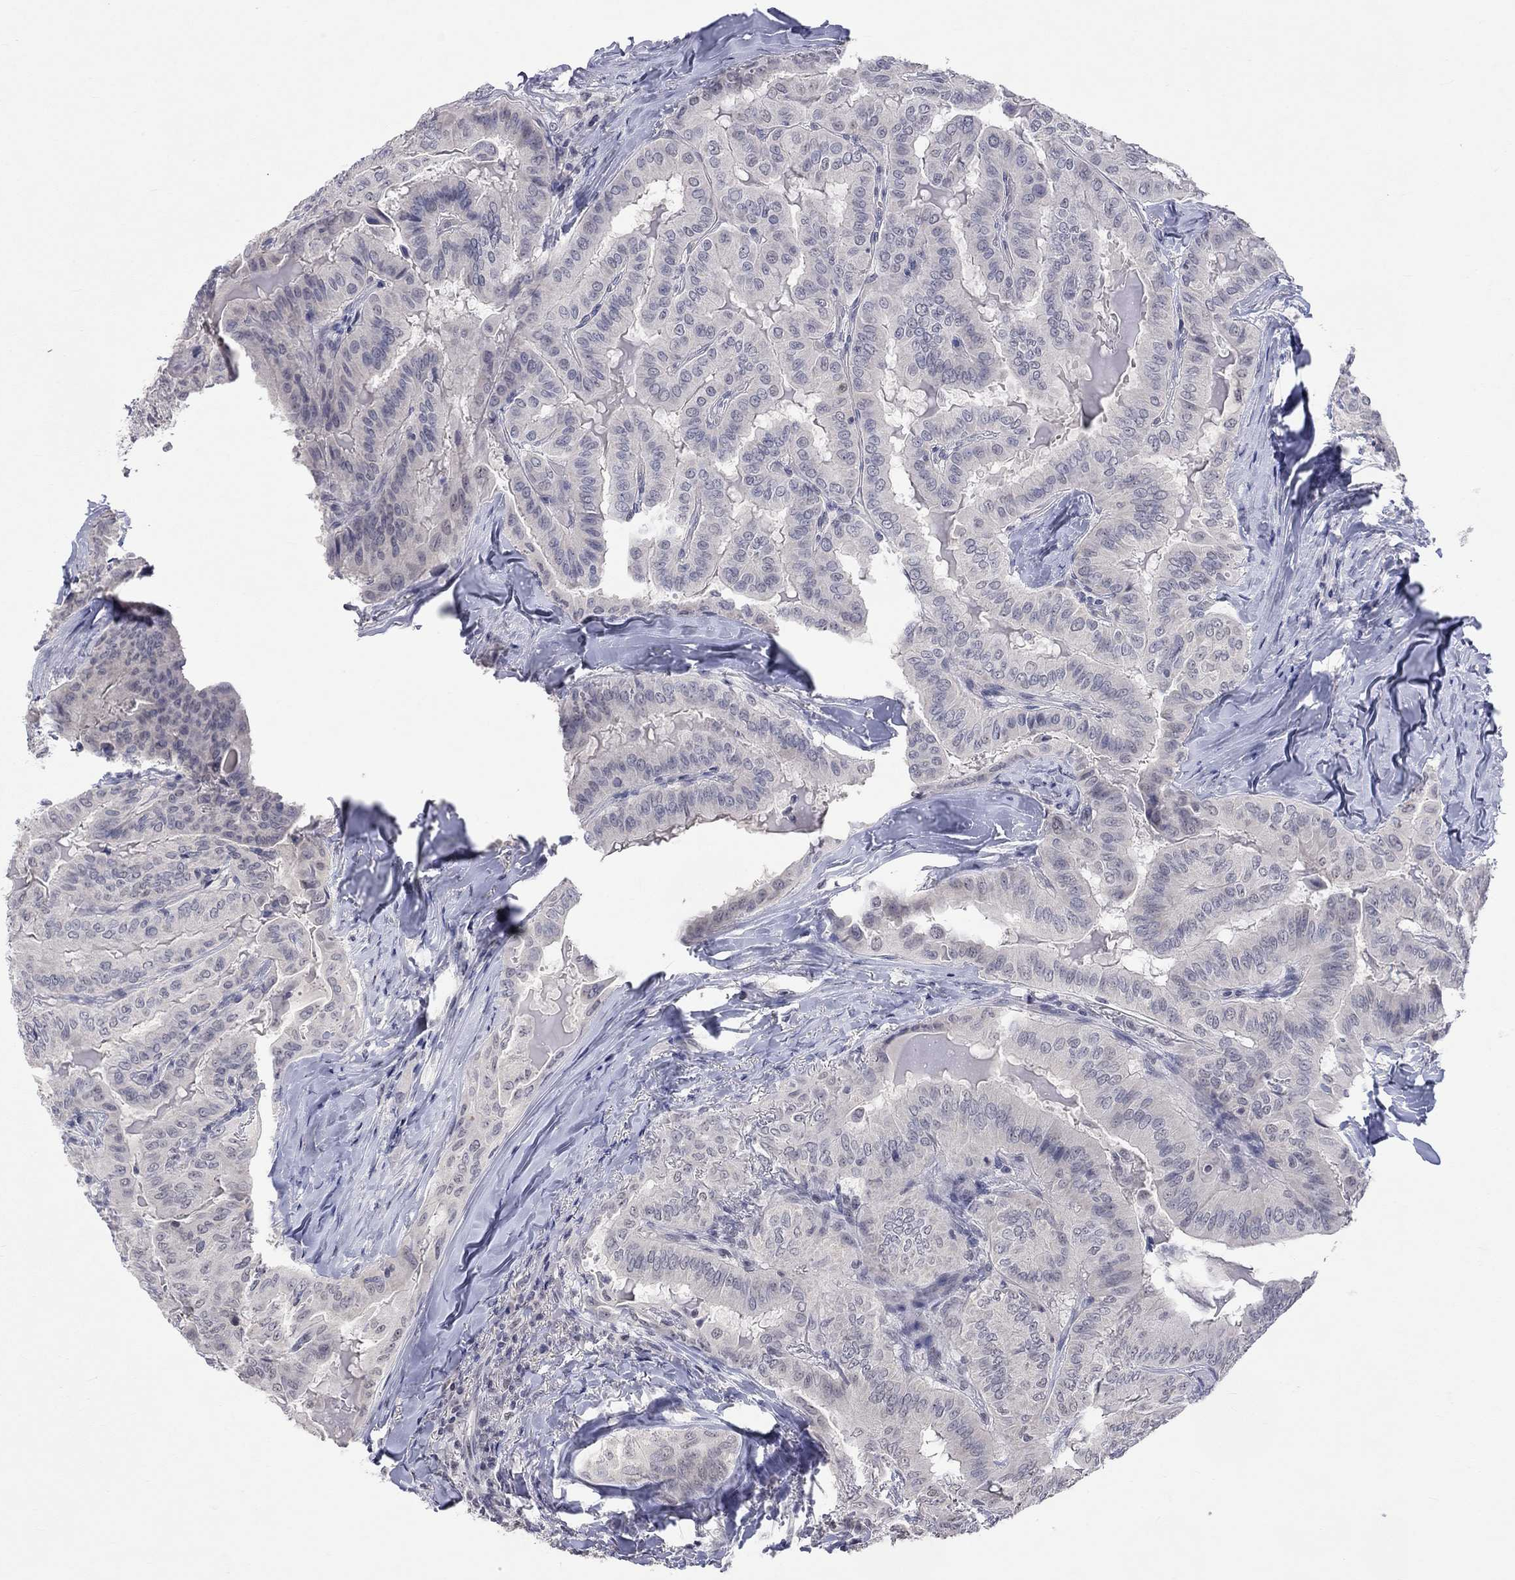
{"staining": {"intensity": "negative", "quantity": "none", "location": "none"}, "tissue": "thyroid cancer", "cell_type": "Tumor cells", "image_type": "cancer", "snomed": [{"axis": "morphology", "description": "Papillary adenocarcinoma, NOS"}, {"axis": "topography", "description": "Thyroid gland"}], "caption": "Photomicrograph shows no significant protein expression in tumor cells of papillary adenocarcinoma (thyroid).", "gene": "TMEM143", "patient": {"sex": "female", "age": 68}}